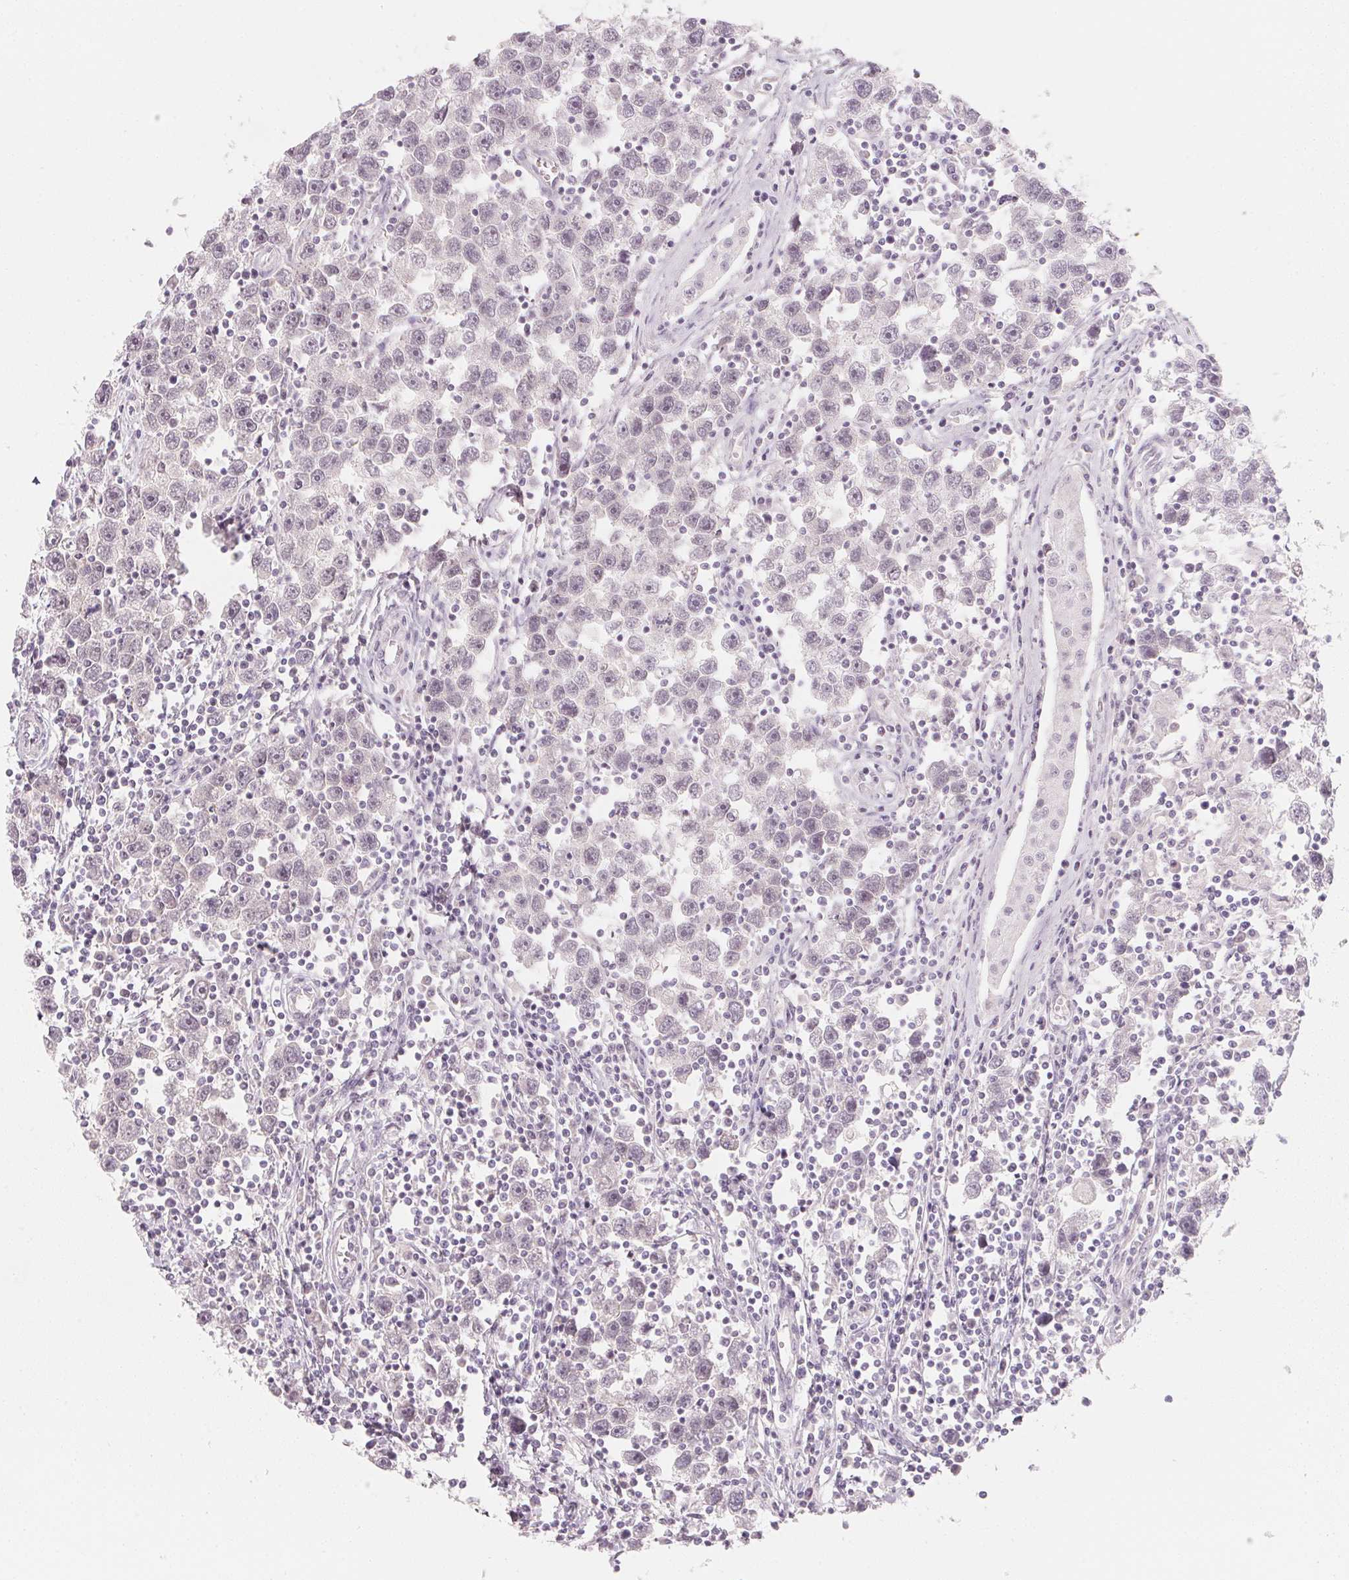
{"staining": {"intensity": "negative", "quantity": "none", "location": "none"}, "tissue": "testis cancer", "cell_type": "Tumor cells", "image_type": "cancer", "snomed": [{"axis": "morphology", "description": "Seminoma, NOS"}, {"axis": "topography", "description": "Testis"}], "caption": "DAB (3,3'-diaminobenzidine) immunohistochemical staining of testis cancer (seminoma) reveals no significant expression in tumor cells.", "gene": "ANKRD31", "patient": {"sex": "male", "age": 30}}